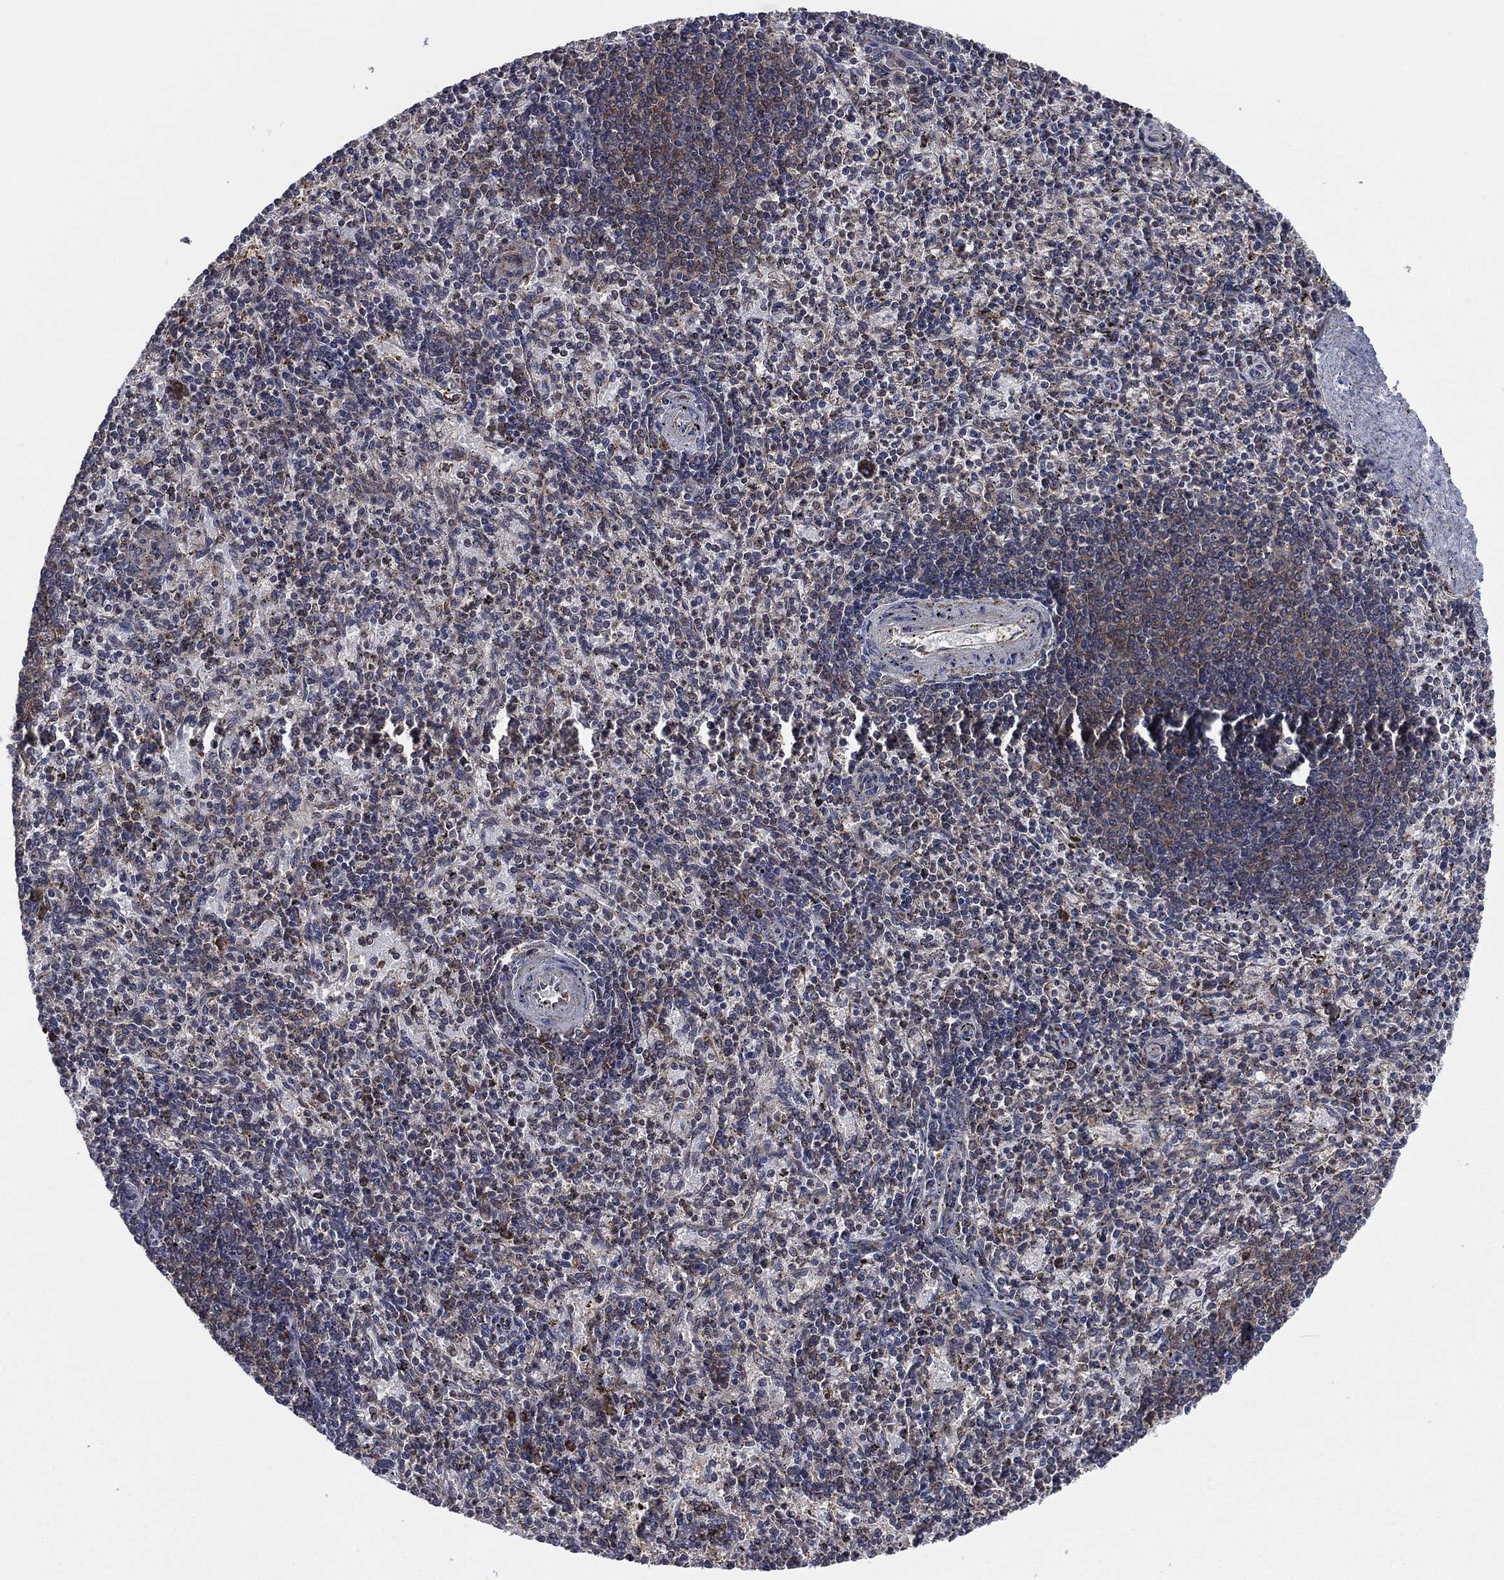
{"staining": {"intensity": "weak", "quantity": "<25%", "location": "cytoplasmic/membranous"}, "tissue": "spleen", "cell_type": "Cells in red pulp", "image_type": "normal", "snomed": [{"axis": "morphology", "description": "Normal tissue, NOS"}, {"axis": "topography", "description": "Spleen"}], "caption": "This is a histopathology image of immunohistochemistry staining of normal spleen, which shows no expression in cells in red pulp. (Brightfield microscopy of DAB (3,3'-diaminobenzidine) immunohistochemistry at high magnification).", "gene": "C2orf76", "patient": {"sex": "female", "age": 37}}